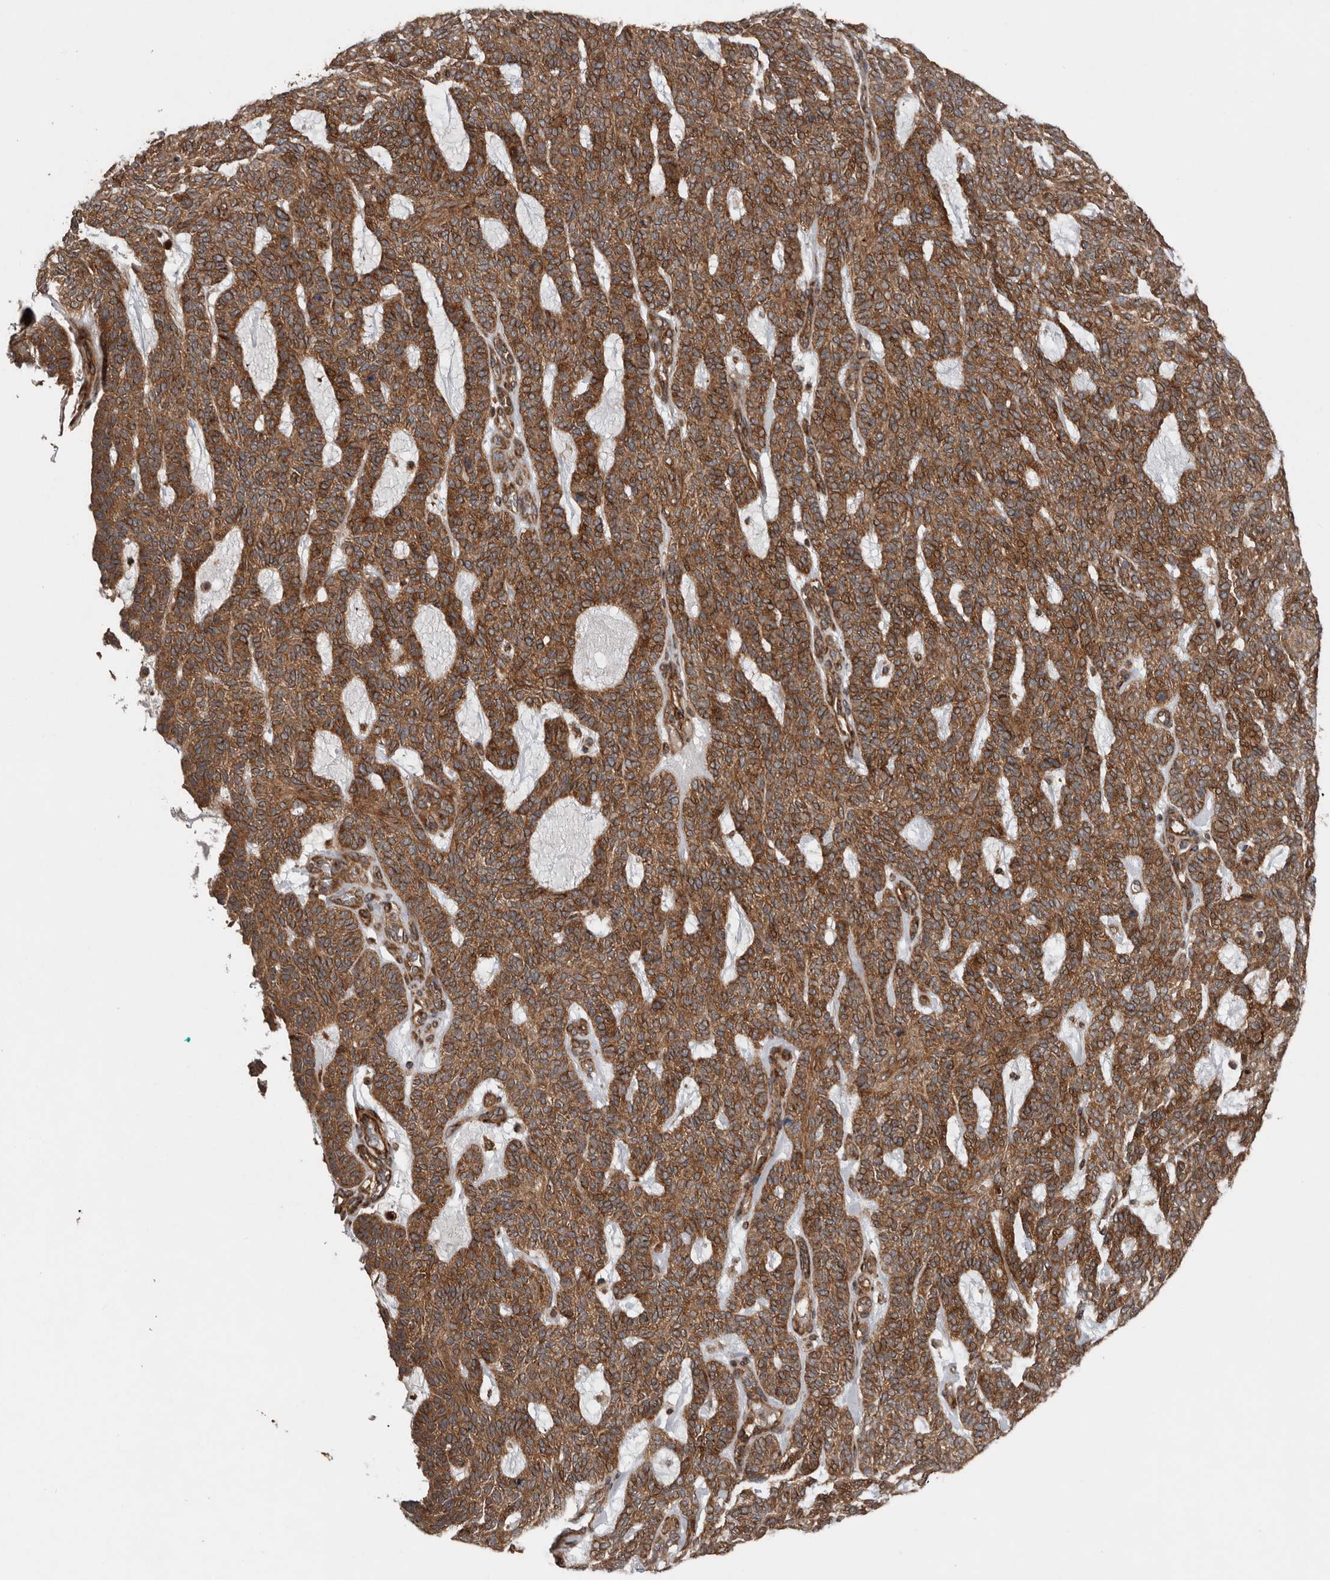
{"staining": {"intensity": "moderate", "quantity": ">75%", "location": "cytoplasmic/membranous"}, "tissue": "skin cancer", "cell_type": "Tumor cells", "image_type": "cancer", "snomed": [{"axis": "morphology", "description": "Squamous cell carcinoma, NOS"}, {"axis": "topography", "description": "Skin"}], "caption": "Moderate cytoplasmic/membranous protein positivity is seen in approximately >75% of tumor cells in skin squamous cell carcinoma.", "gene": "CCDC190", "patient": {"sex": "female", "age": 90}}